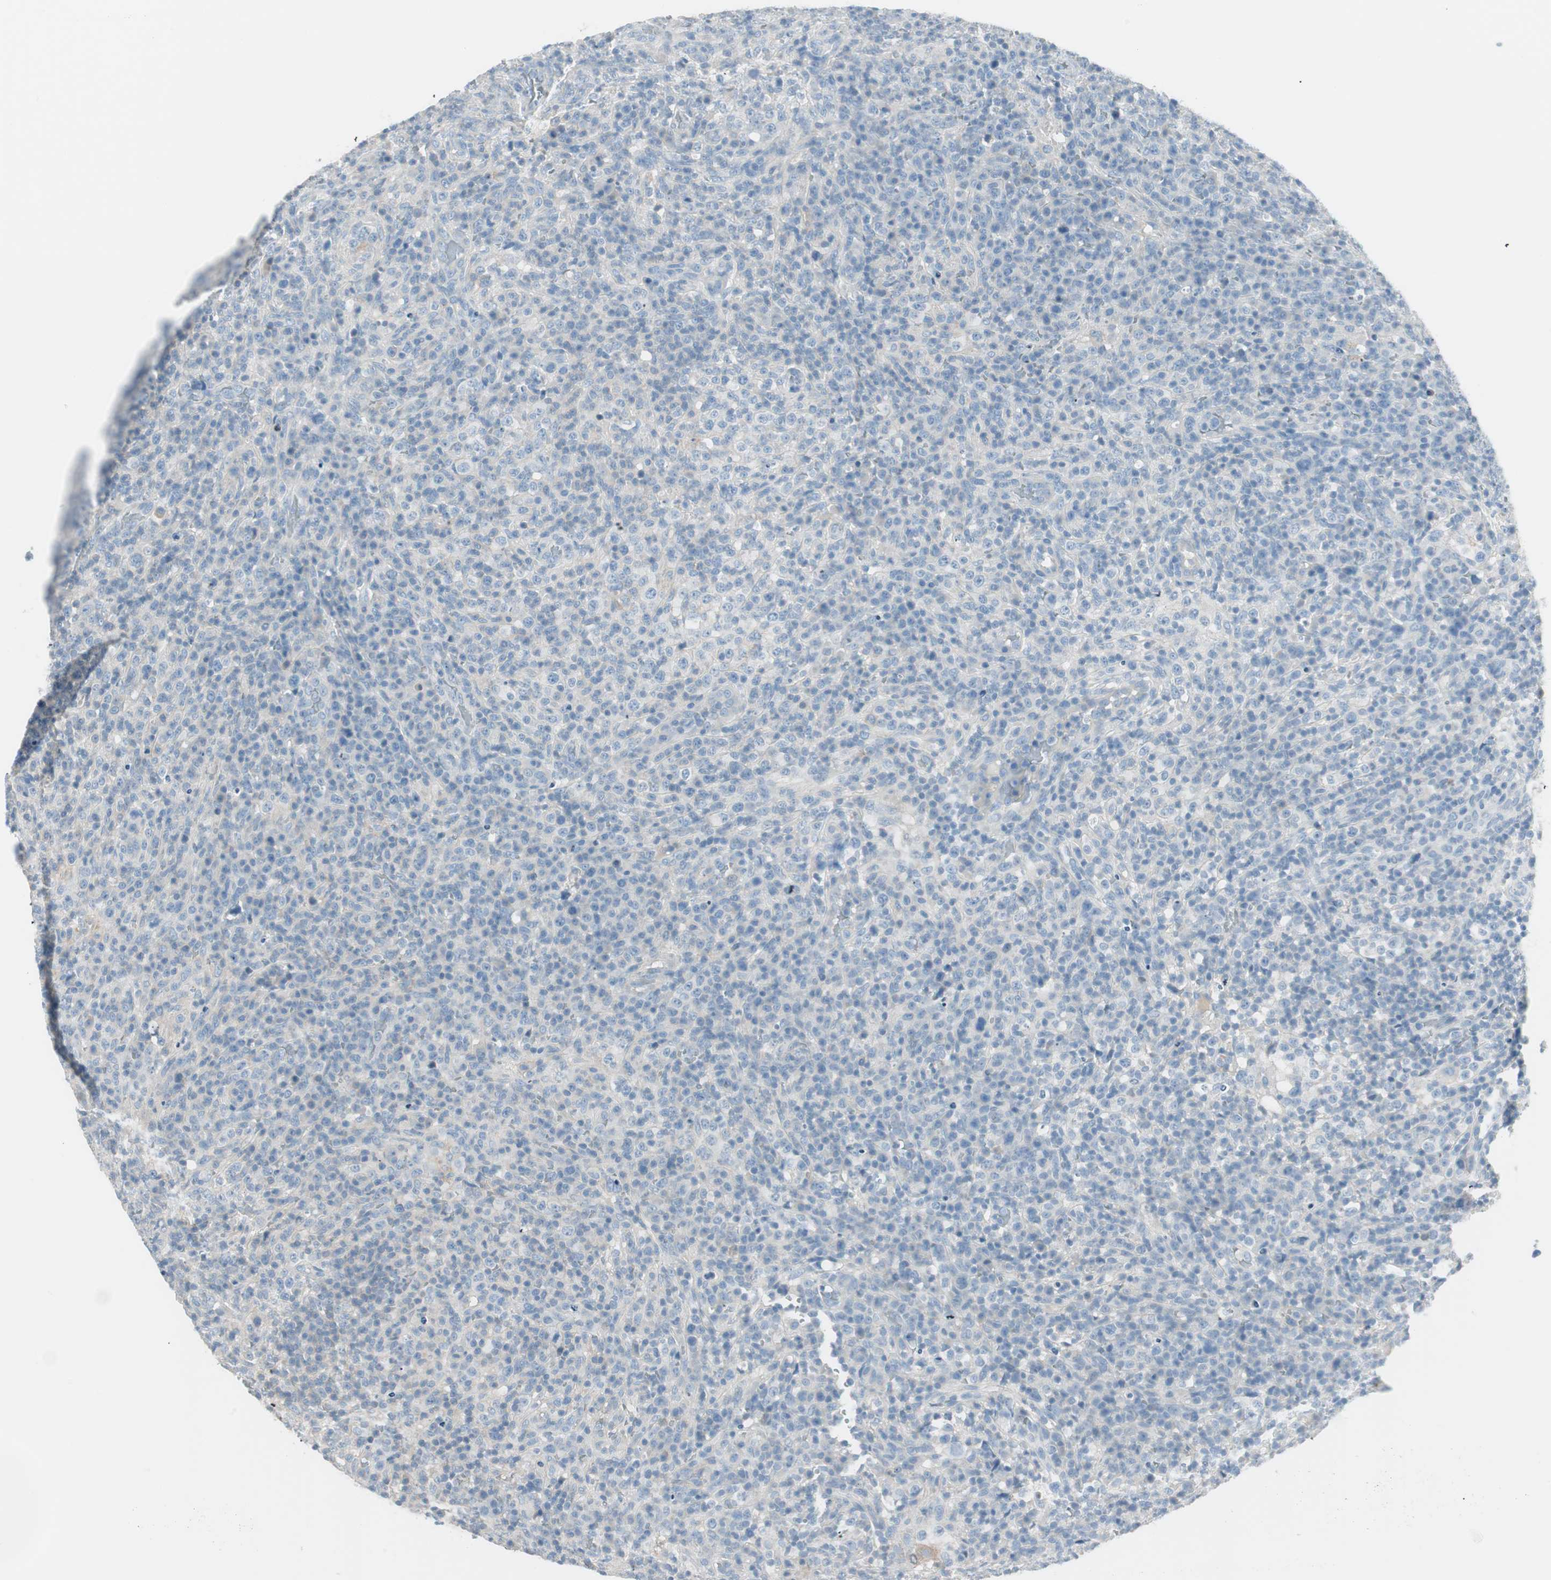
{"staining": {"intensity": "negative", "quantity": "none", "location": "none"}, "tissue": "lymphoma", "cell_type": "Tumor cells", "image_type": "cancer", "snomed": [{"axis": "morphology", "description": "Malignant lymphoma, non-Hodgkin's type, High grade"}, {"axis": "topography", "description": "Lymph node"}], "caption": "This is an IHC histopathology image of human high-grade malignant lymphoma, non-Hodgkin's type. There is no positivity in tumor cells.", "gene": "ITLN2", "patient": {"sex": "female", "age": 76}}